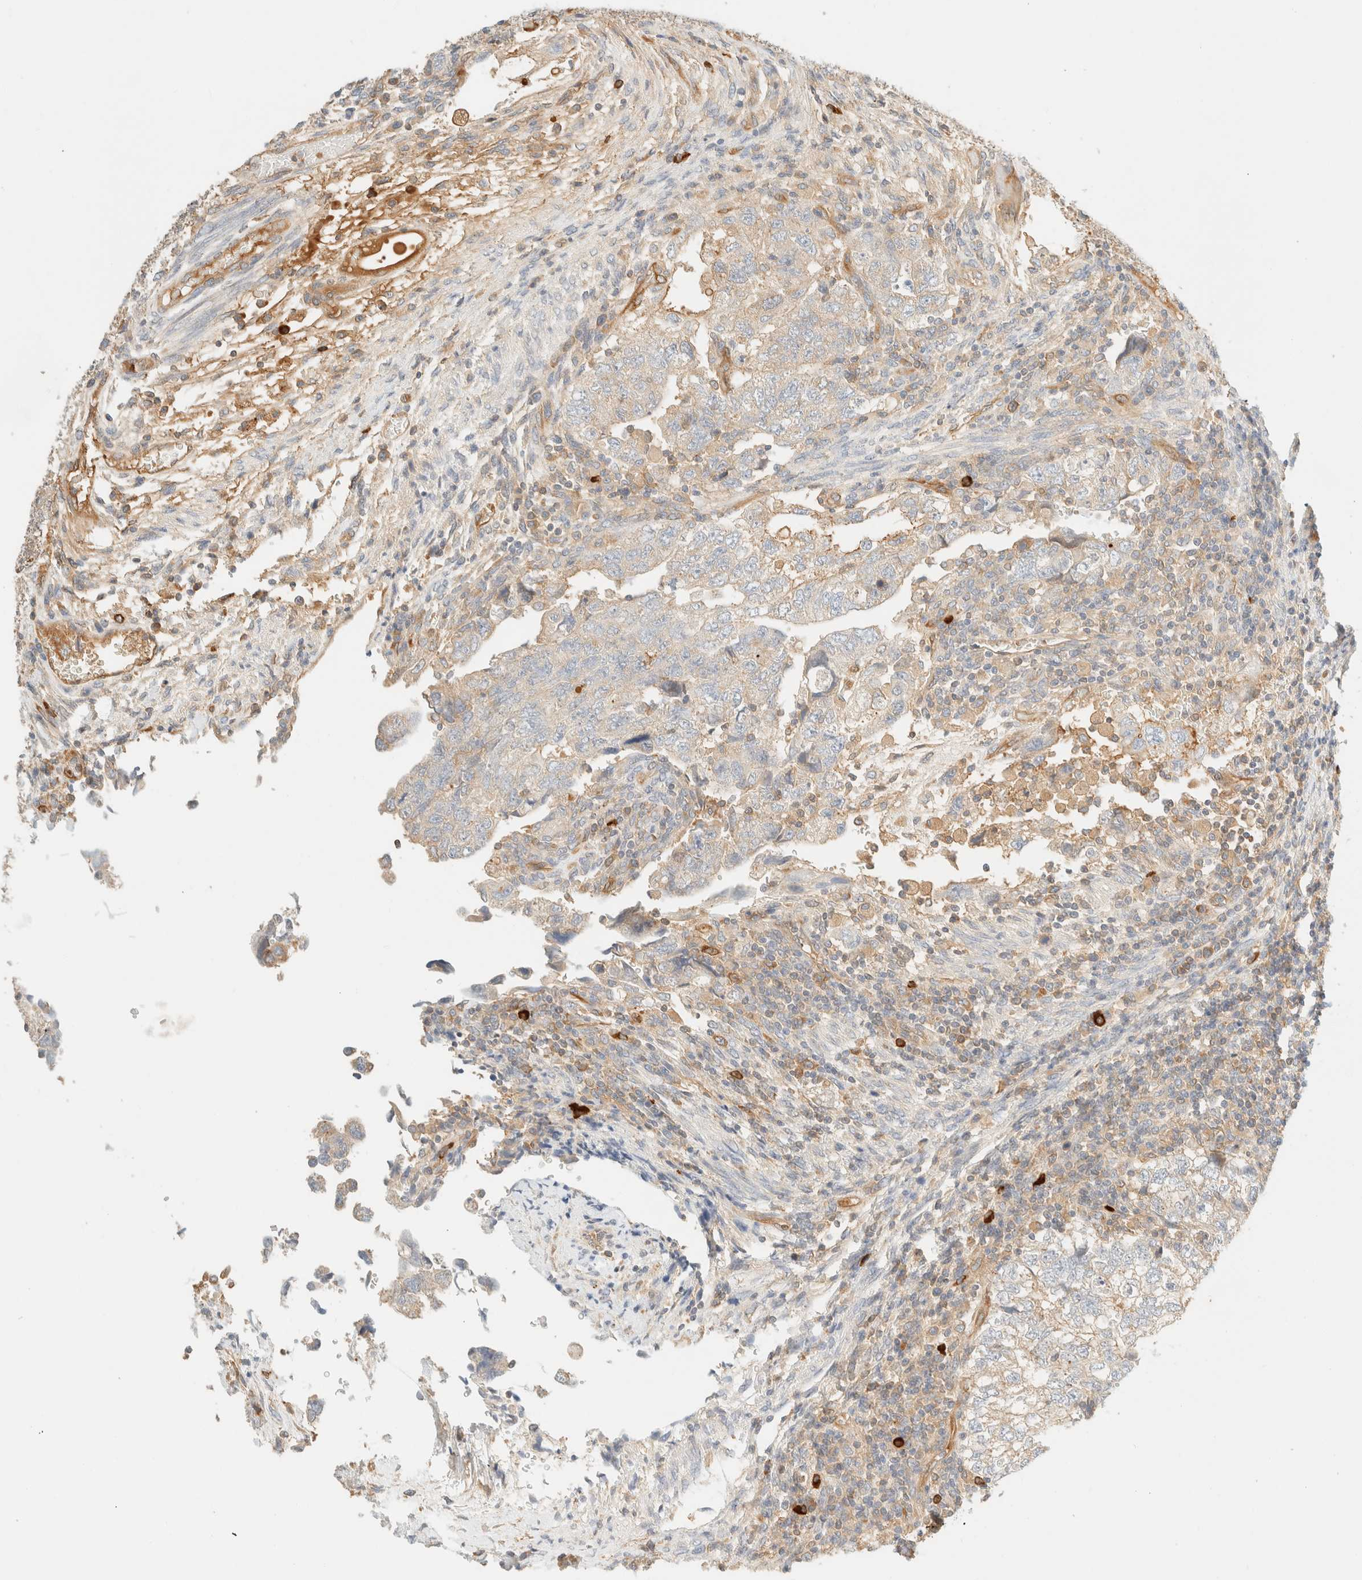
{"staining": {"intensity": "weak", "quantity": "25%-75%", "location": "cytoplasmic/membranous"}, "tissue": "testis cancer", "cell_type": "Tumor cells", "image_type": "cancer", "snomed": [{"axis": "morphology", "description": "Normal tissue, NOS"}, {"axis": "morphology", "description": "Carcinoma, Embryonal, NOS"}, {"axis": "topography", "description": "Testis"}], "caption": "Testis cancer (embryonal carcinoma) stained with immunohistochemistry (IHC) demonstrates weak cytoplasmic/membranous expression in approximately 25%-75% of tumor cells.", "gene": "FHOD1", "patient": {"sex": "male", "age": 36}}